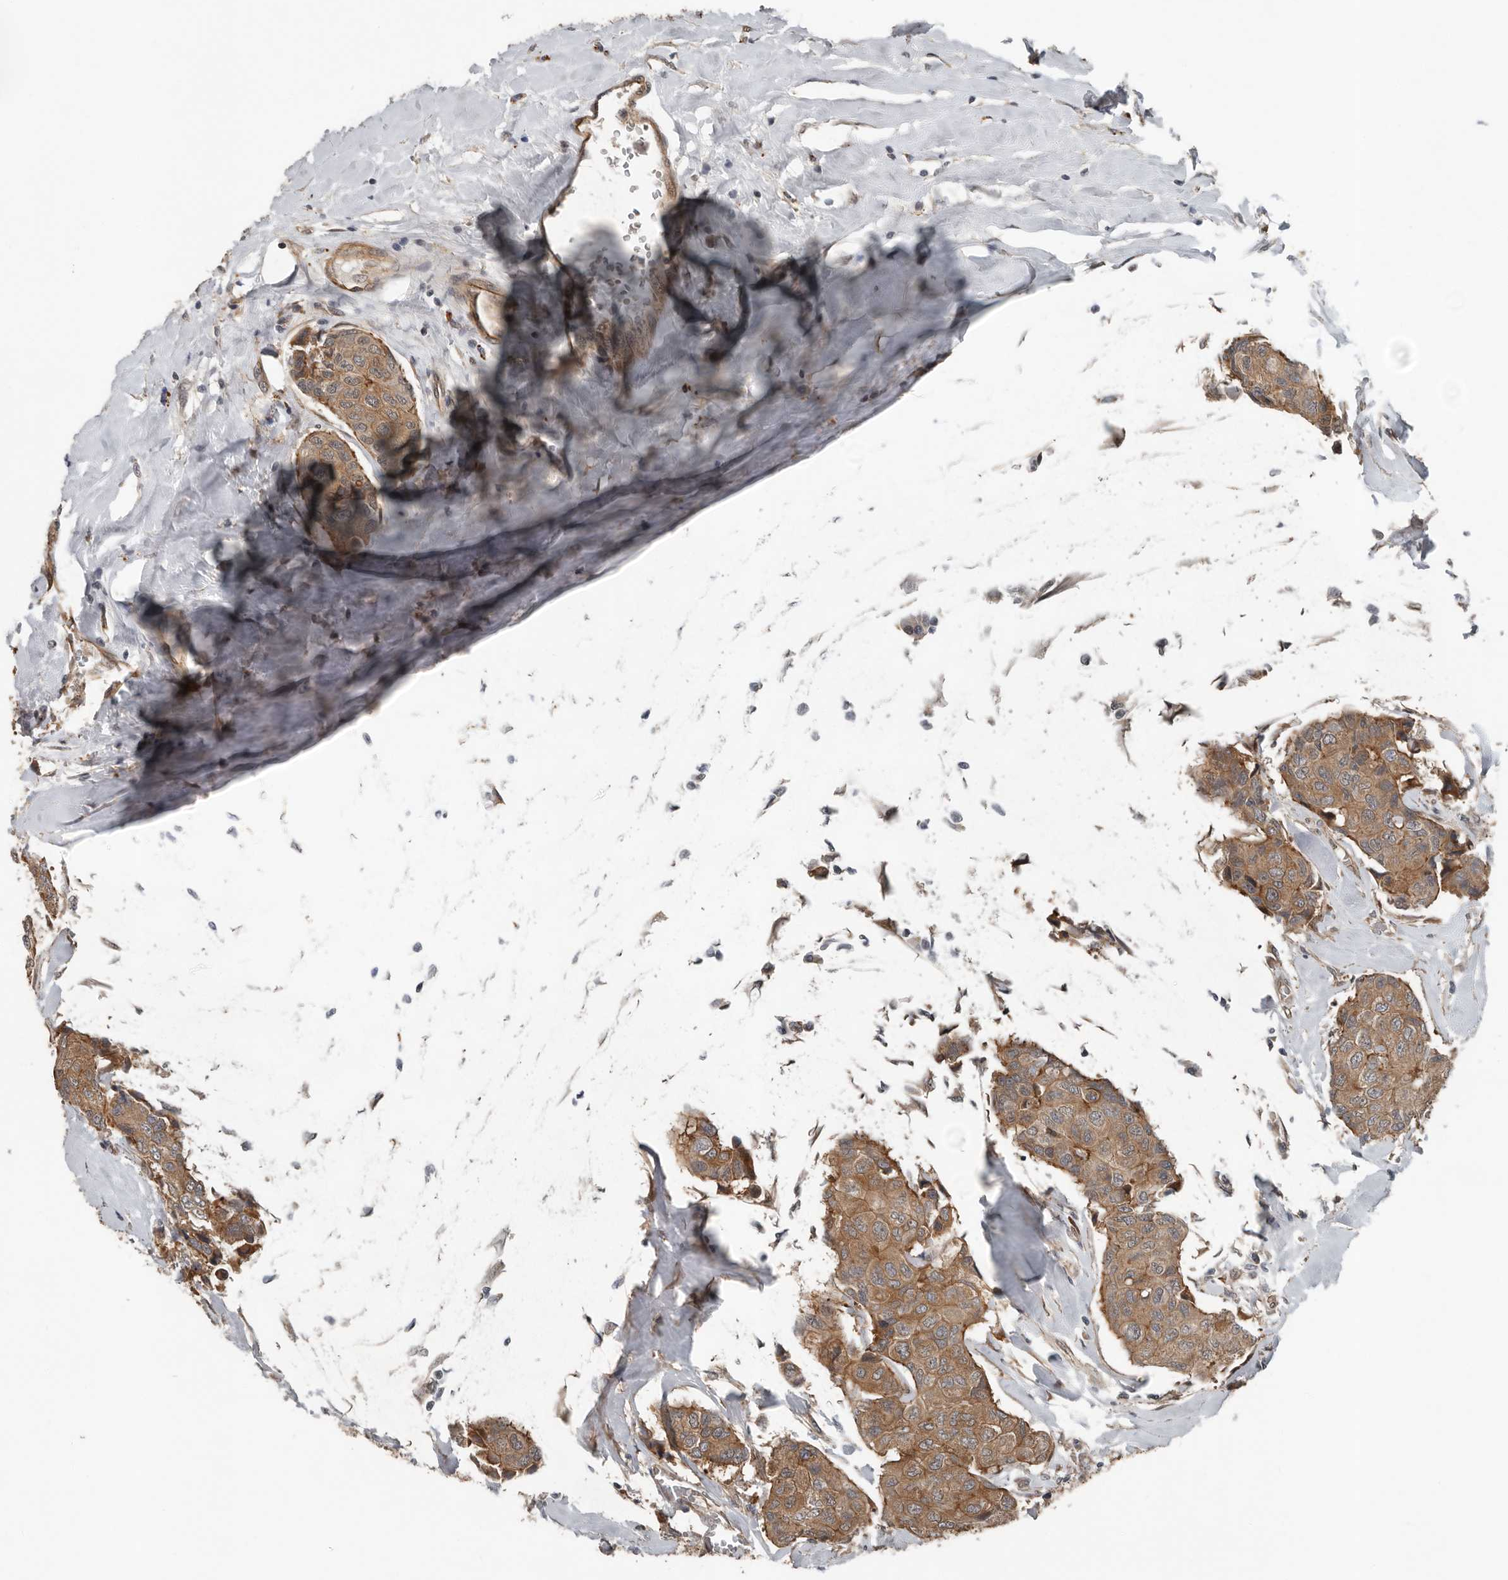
{"staining": {"intensity": "moderate", "quantity": ">75%", "location": "cytoplasmic/membranous"}, "tissue": "breast cancer", "cell_type": "Tumor cells", "image_type": "cancer", "snomed": [{"axis": "morphology", "description": "Duct carcinoma"}, {"axis": "topography", "description": "Breast"}], "caption": "Immunohistochemistry (IHC) (DAB) staining of breast intraductal carcinoma reveals moderate cytoplasmic/membranous protein staining in approximately >75% of tumor cells.", "gene": "YOD1", "patient": {"sex": "female", "age": 80}}